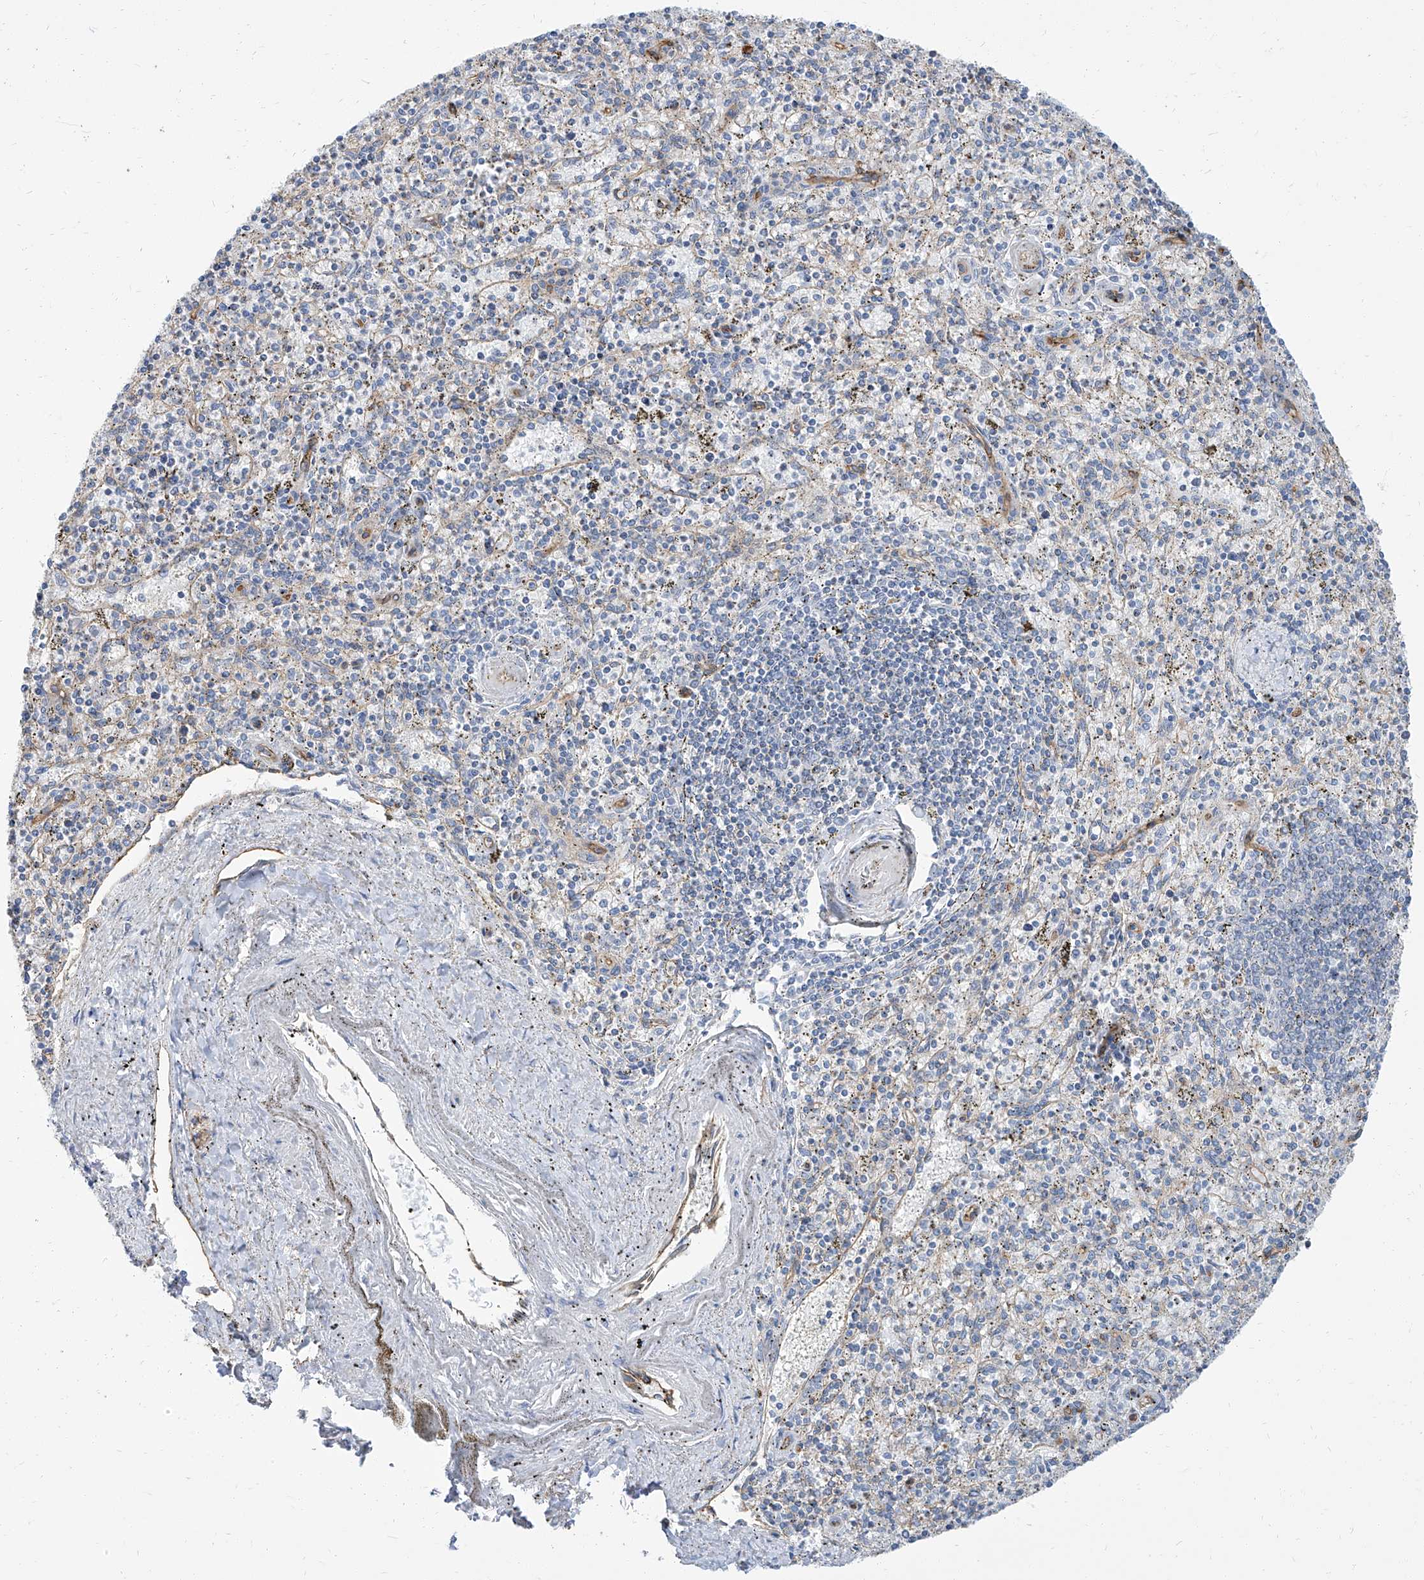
{"staining": {"intensity": "negative", "quantity": "none", "location": "none"}, "tissue": "spleen", "cell_type": "Cells in red pulp", "image_type": "normal", "snomed": [{"axis": "morphology", "description": "Normal tissue, NOS"}, {"axis": "topography", "description": "Spleen"}], "caption": "This histopathology image is of unremarkable spleen stained with immunohistochemistry to label a protein in brown with the nuclei are counter-stained blue. There is no positivity in cells in red pulp.", "gene": "TXLNB", "patient": {"sex": "male", "age": 72}}